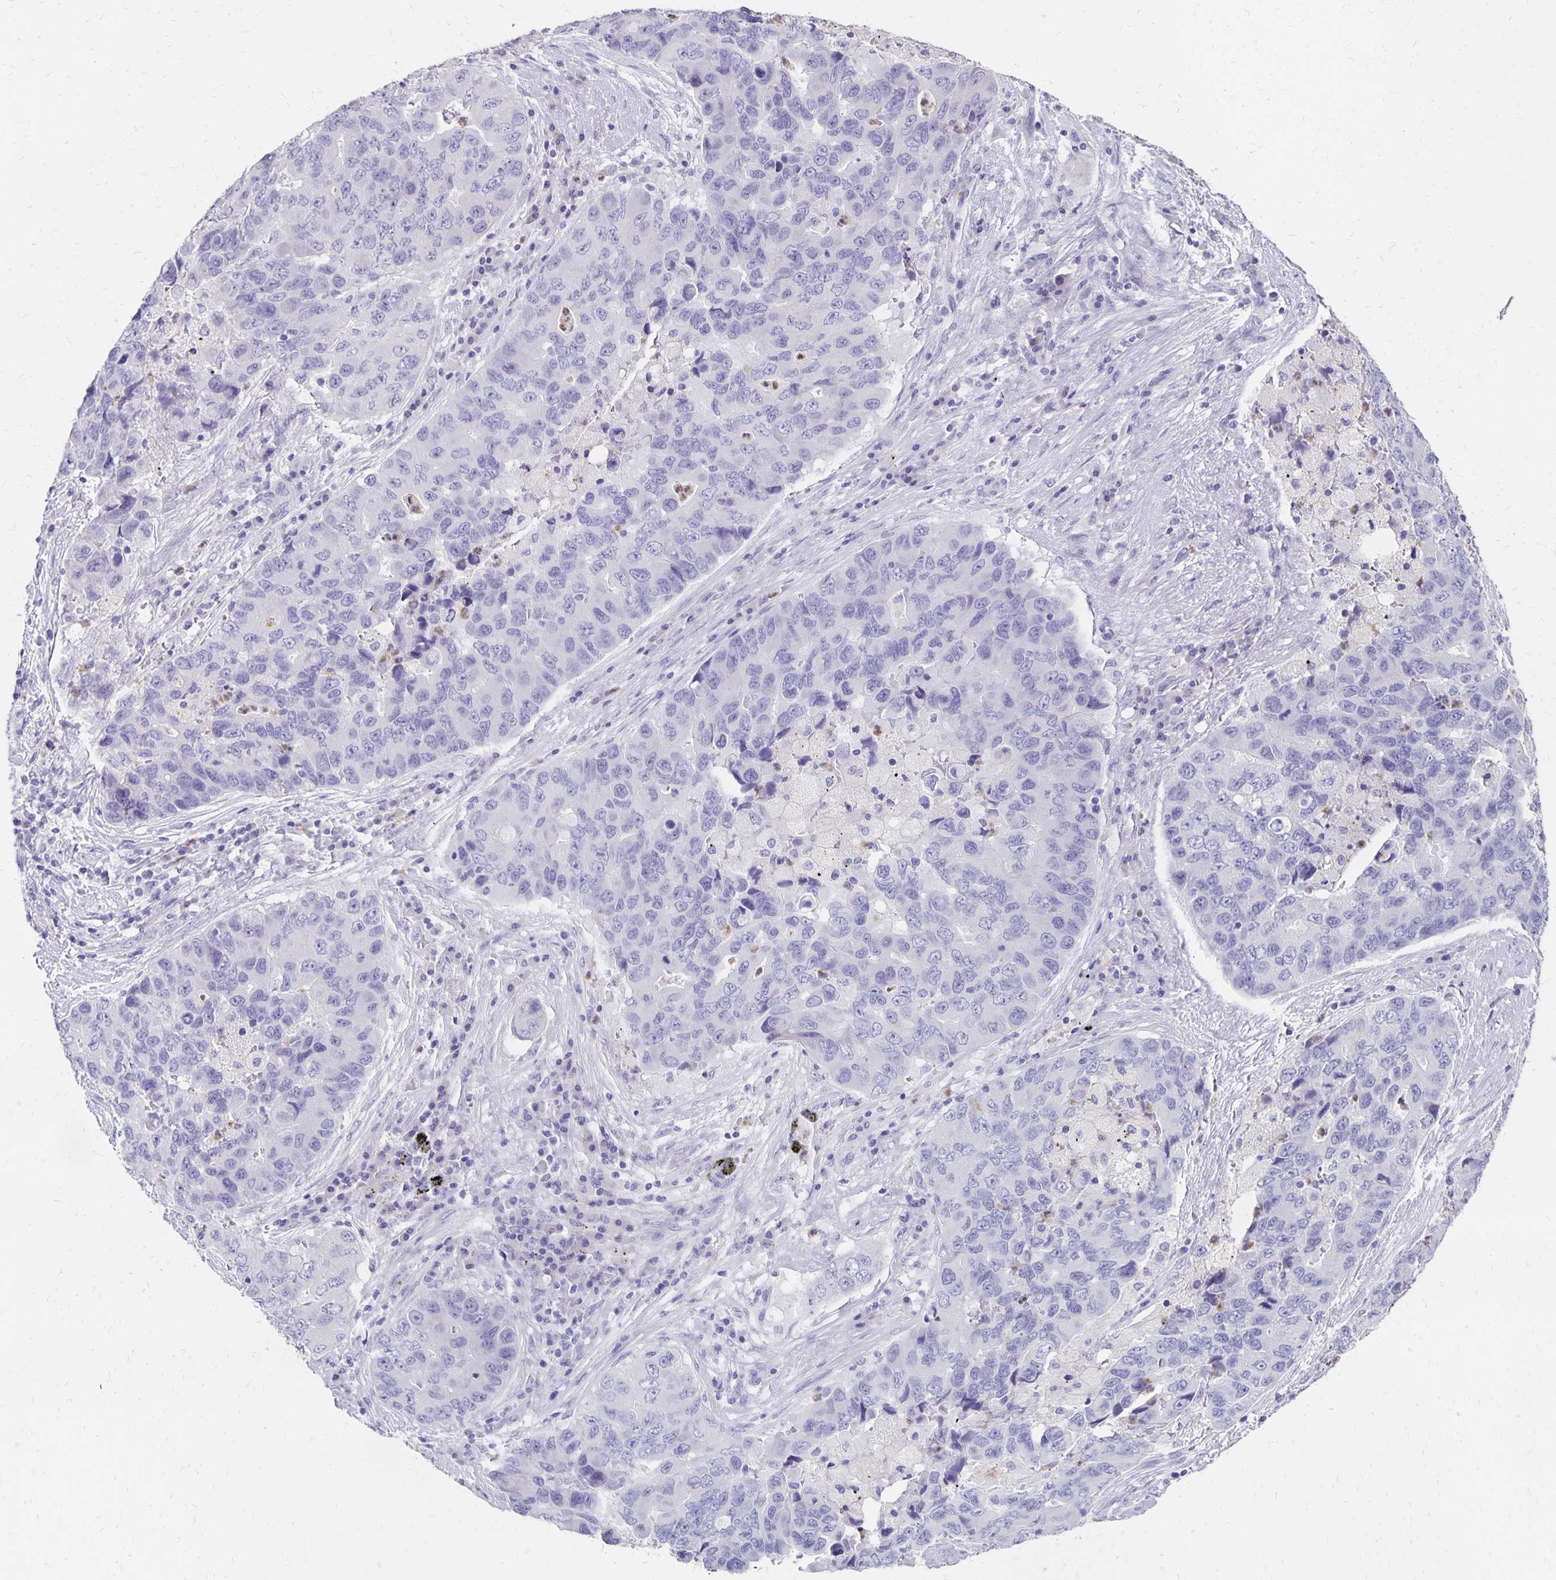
{"staining": {"intensity": "negative", "quantity": "none", "location": "none"}, "tissue": "lung cancer", "cell_type": "Tumor cells", "image_type": "cancer", "snomed": [{"axis": "morphology", "description": "Adenocarcinoma, NOS"}, {"axis": "morphology", "description": "Adenocarcinoma, metastatic, NOS"}, {"axis": "topography", "description": "Lymph node"}, {"axis": "topography", "description": "Lung"}], "caption": "Immunohistochemistry (IHC) image of neoplastic tissue: lung cancer (adenocarcinoma) stained with DAB (3,3'-diaminobenzidine) reveals no significant protein staining in tumor cells. The staining was performed using DAB (3,3'-diaminobenzidine) to visualize the protein expression in brown, while the nuclei were stained in blue with hematoxylin (Magnification: 20x).", "gene": "DYNLT4", "patient": {"sex": "female", "age": 54}}